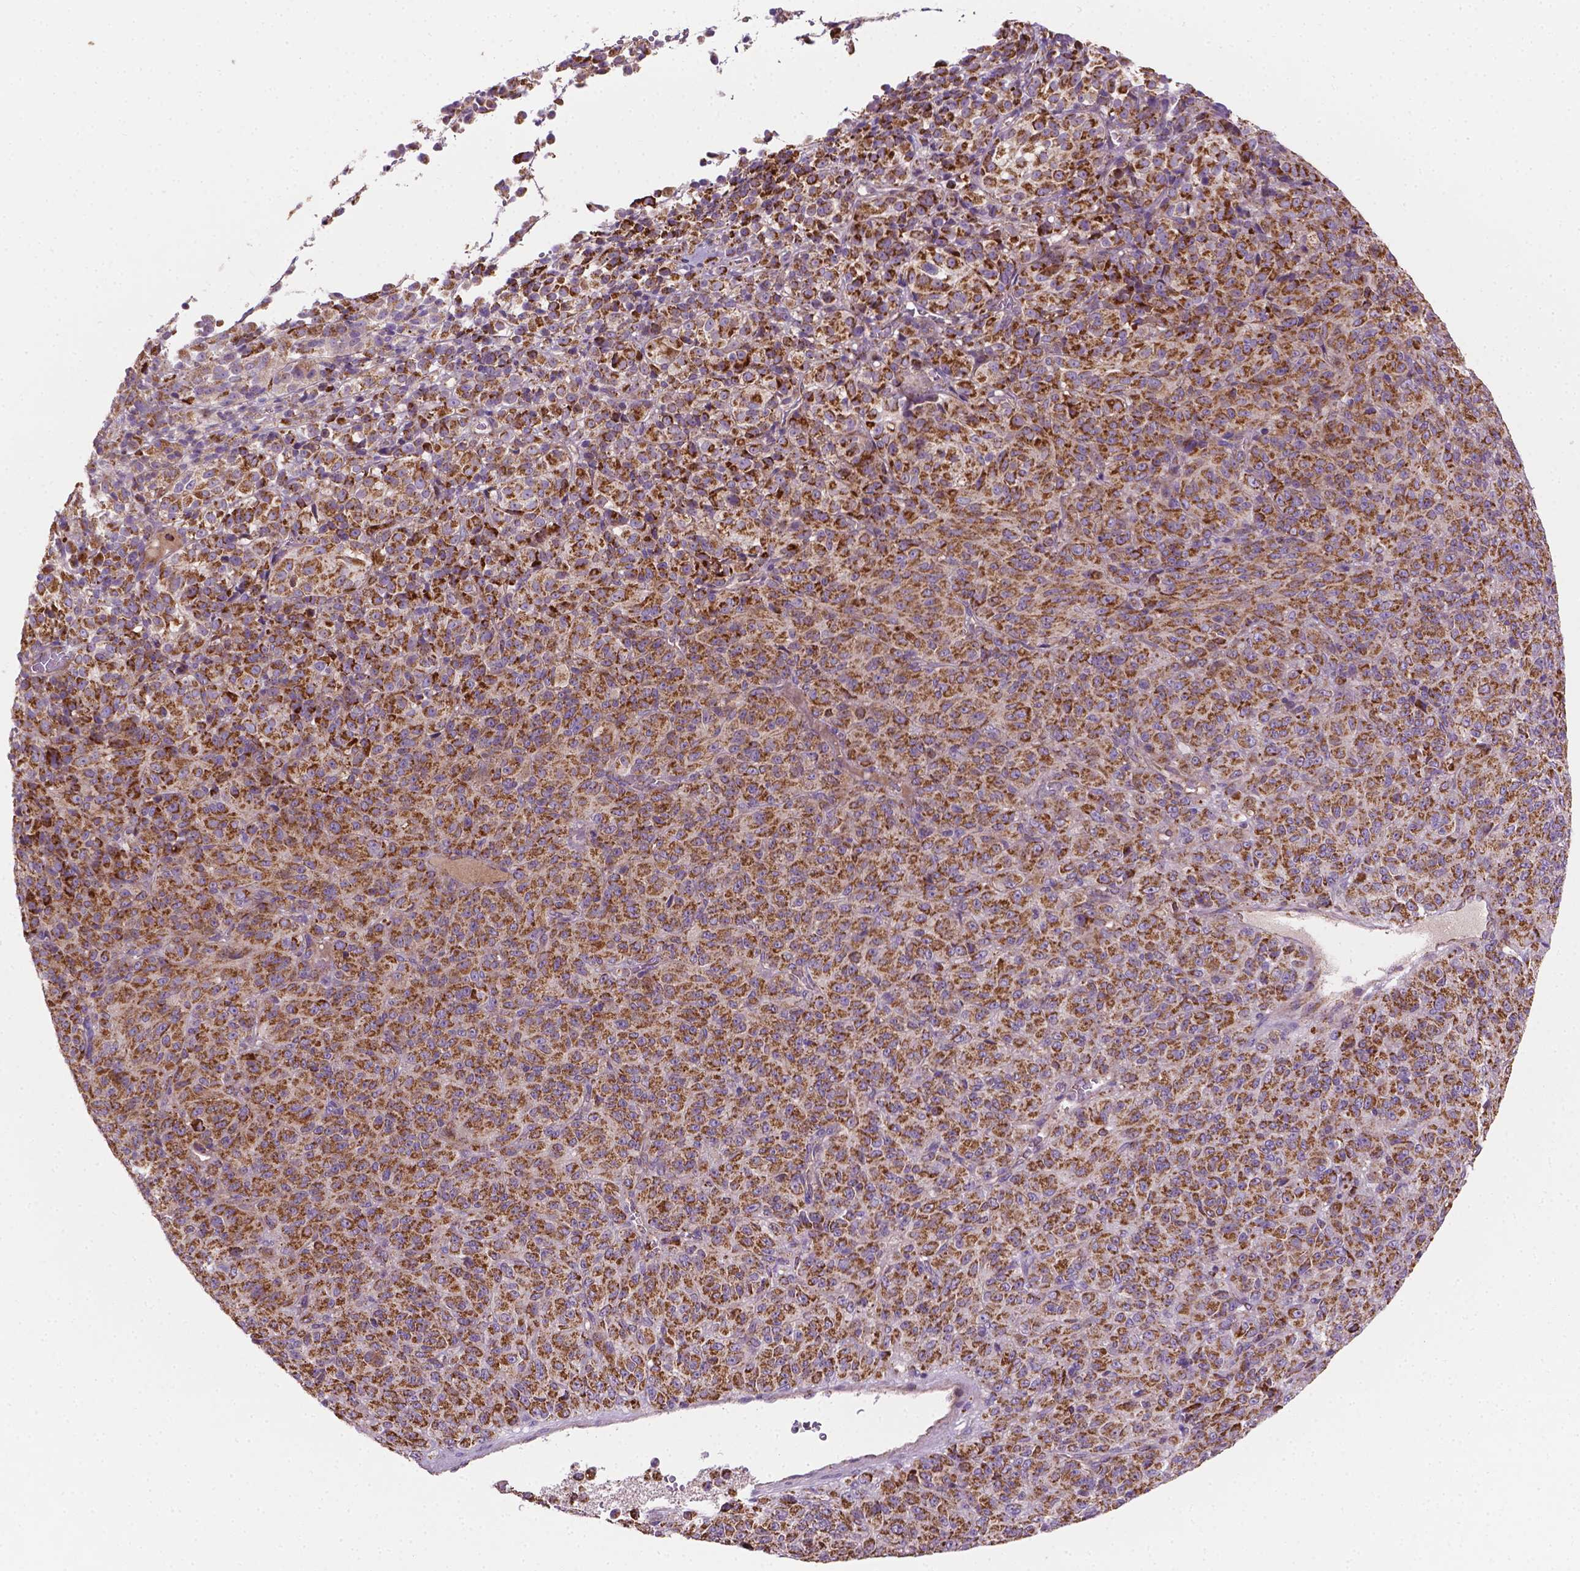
{"staining": {"intensity": "strong", "quantity": ">75%", "location": "cytoplasmic/membranous"}, "tissue": "melanoma", "cell_type": "Tumor cells", "image_type": "cancer", "snomed": [{"axis": "morphology", "description": "Malignant melanoma, Metastatic site"}, {"axis": "topography", "description": "Brain"}], "caption": "Protein staining reveals strong cytoplasmic/membranous expression in approximately >75% of tumor cells in malignant melanoma (metastatic site).", "gene": "PIBF1", "patient": {"sex": "female", "age": 56}}